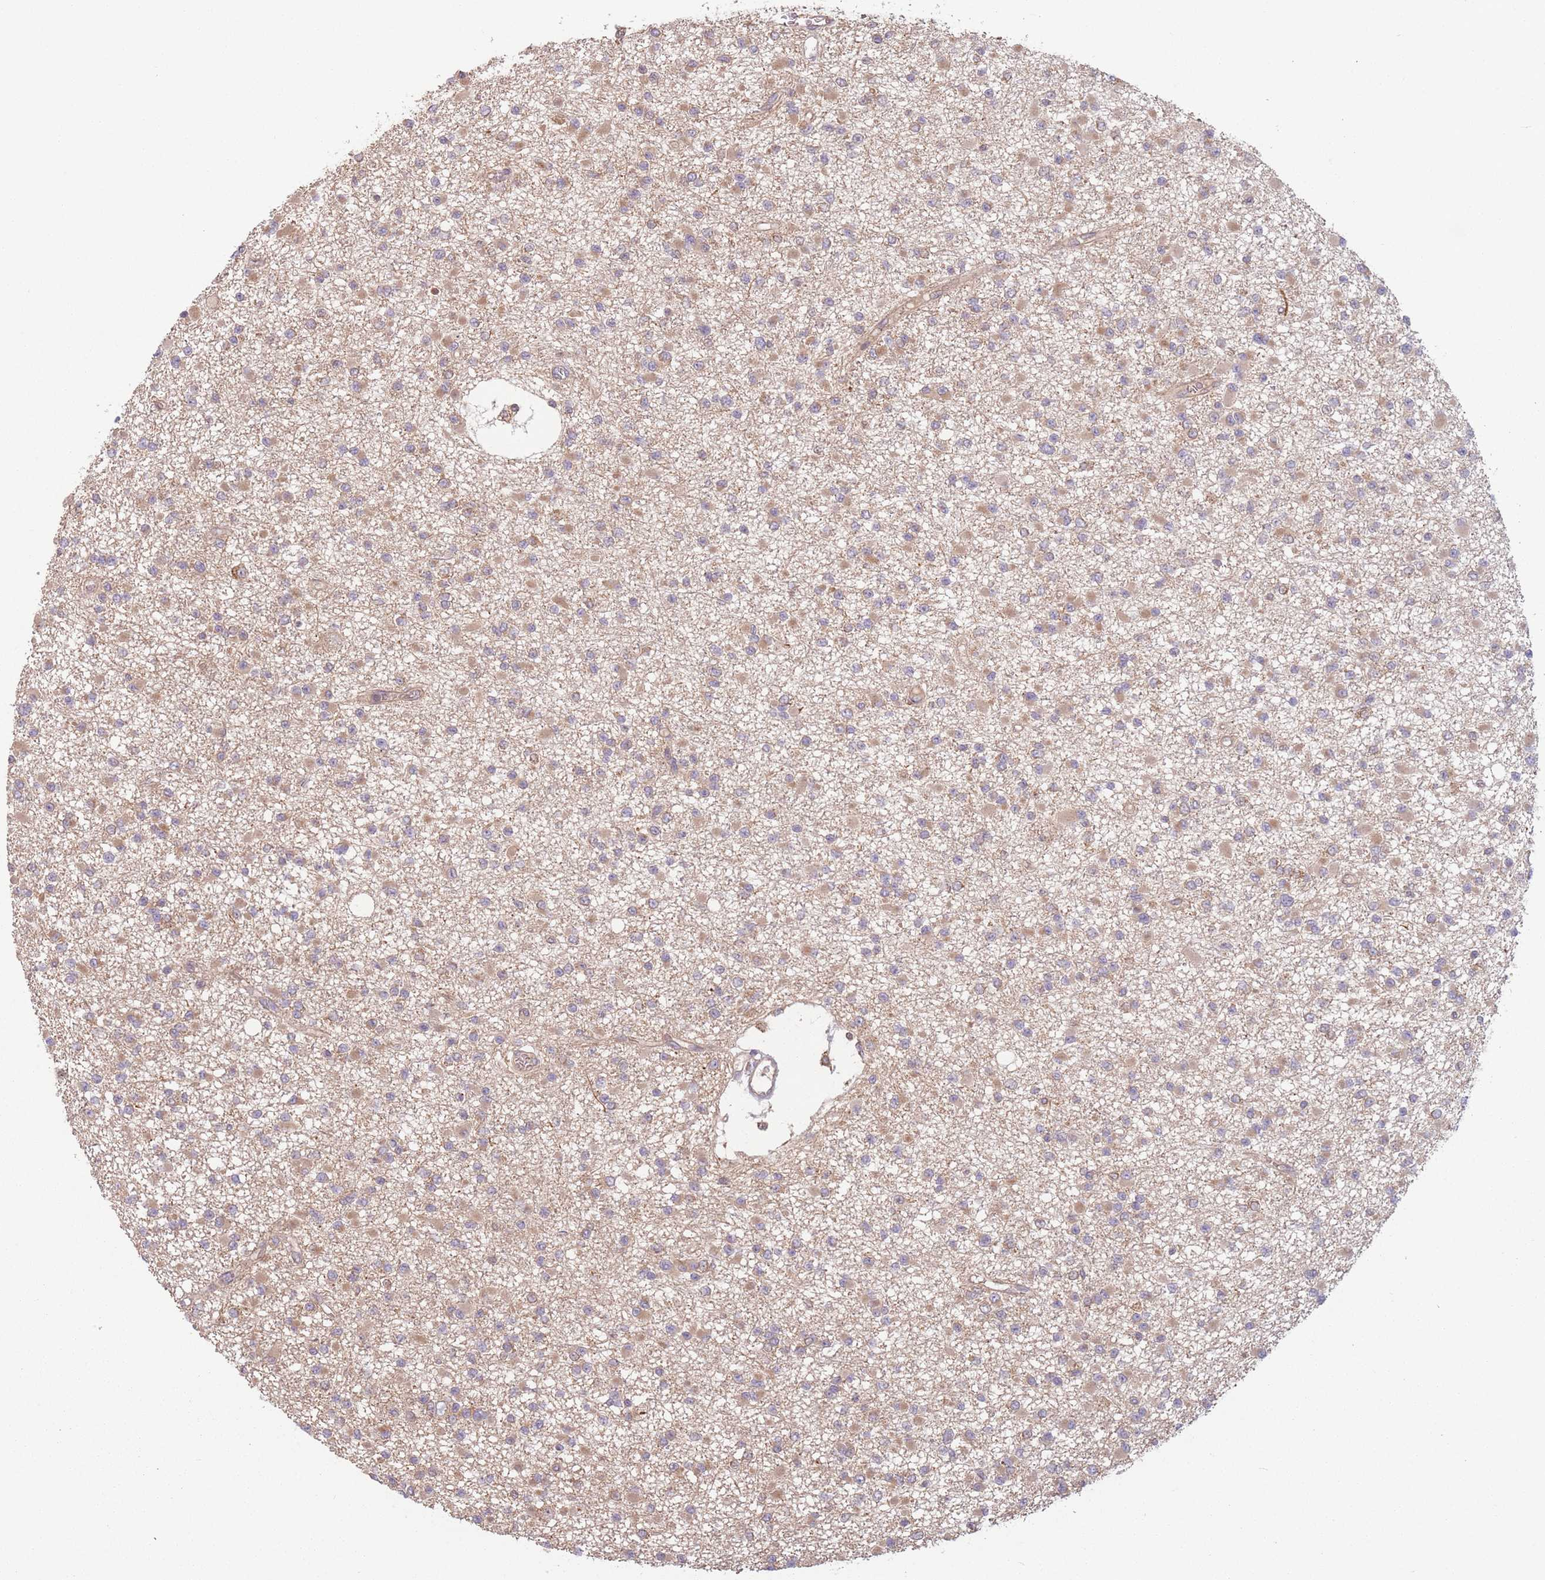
{"staining": {"intensity": "weak", "quantity": ">75%", "location": "cytoplasmic/membranous"}, "tissue": "glioma", "cell_type": "Tumor cells", "image_type": "cancer", "snomed": [{"axis": "morphology", "description": "Glioma, malignant, Low grade"}, {"axis": "topography", "description": "Brain"}], "caption": "Protein analysis of glioma tissue displays weak cytoplasmic/membranous staining in approximately >75% of tumor cells.", "gene": "WASHC2A", "patient": {"sex": "female", "age": 22}}